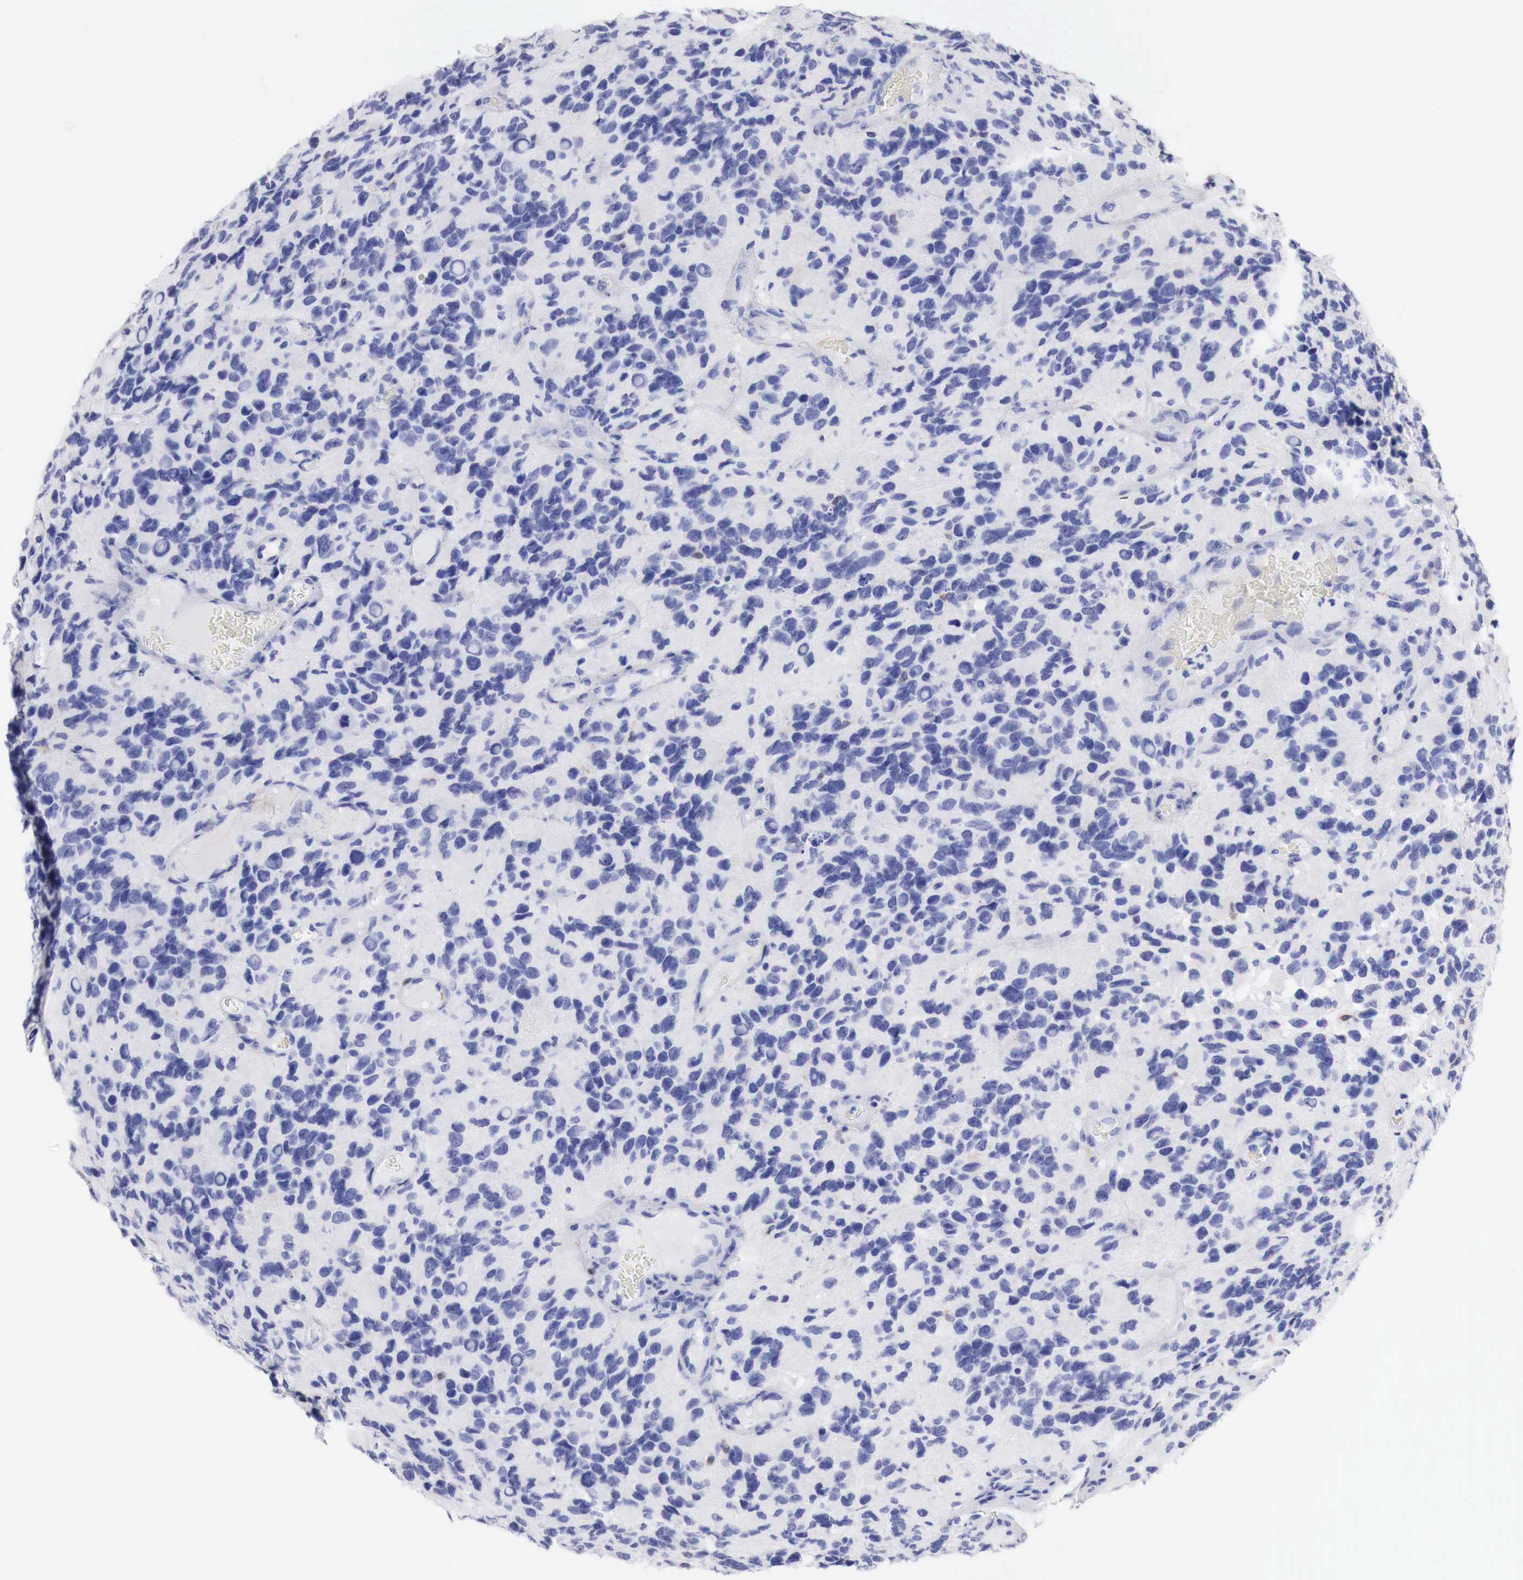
{"staining": {"intensity": "negative", "quantity": "none", "location": "none"}, "tissue": "glioma", "cell_type": "Tumor cells", "image_type": "cancer", "snomed": [{"axis": "morphology", "description": "Glioma, malignant, High grade"}, {"axis": "topography", "description": "Brain"}], "caption": "Photomicrograph shows no significant protein expression in tumor cells of glioma. (IHC, brightfield microscopy, high magnification).", "gene": "CDKN2A", "patient": {"sex": "male", "age": 77}}